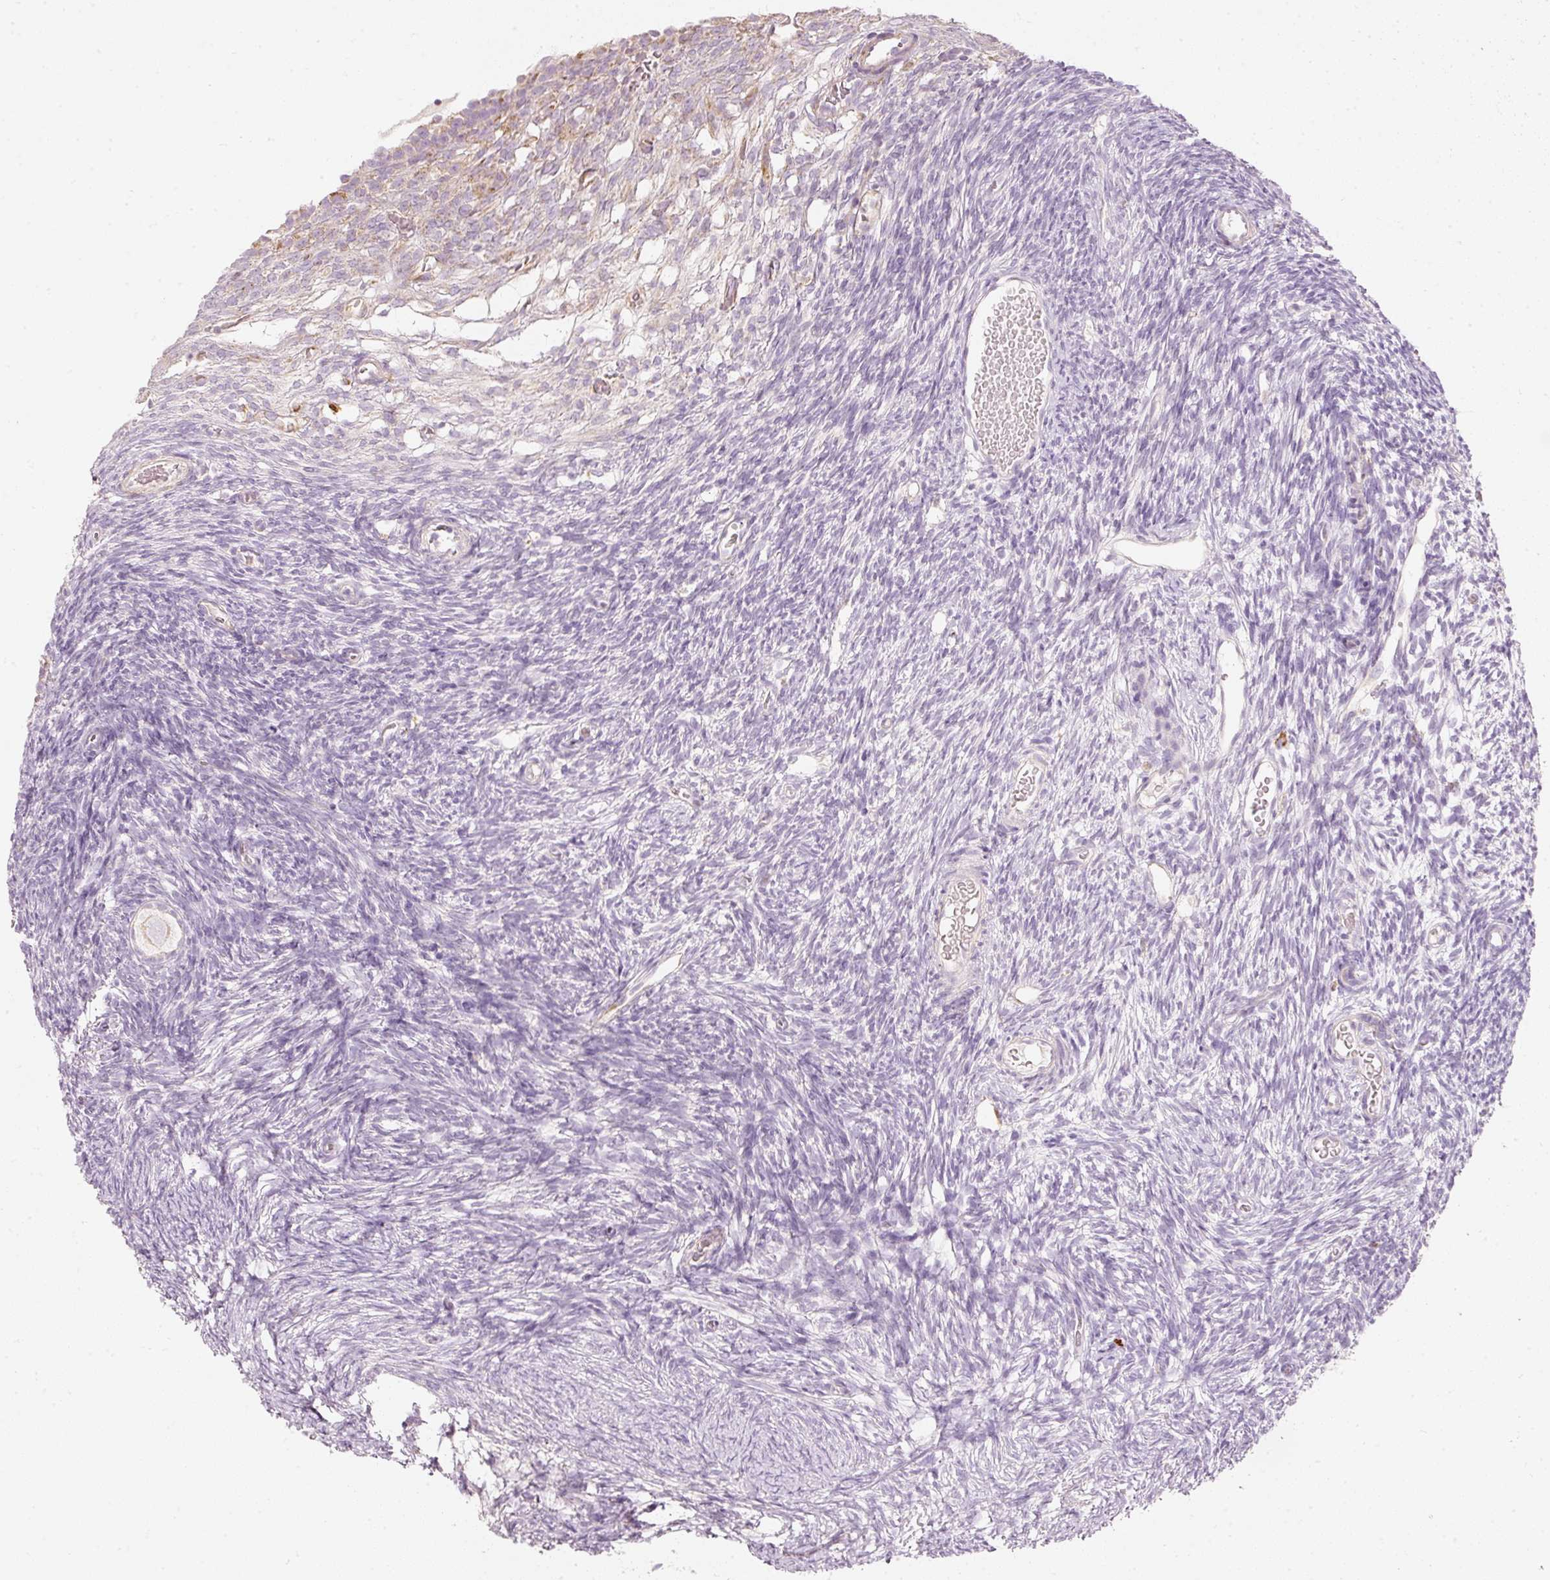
{"staining": {"intensity": "negative", "quantity": "none", "location": "none"}, "tissue": "ovary", "cell_type": "Follicle cells", "image_type": "normal", "snomed": [{"axis": "morphology", "description": "Normal tissue, NOS"}, {"axis": "topography", "description": "Ovary"}], "caption": "Immunohistochemistry (IHC) micrograph of benign ovary: human ovary stained with DAB exhibits no significant protein staining in follicle cells. Brightfield microscopy of immunohistochemistry (IHC) stained with DAB (3,3'-diaminobenzidine) (brown) and hematoxylin (blue), captured at high magnification.", "gene": "MTHFD2", "patient": {"sex": "female", "age": 39}}